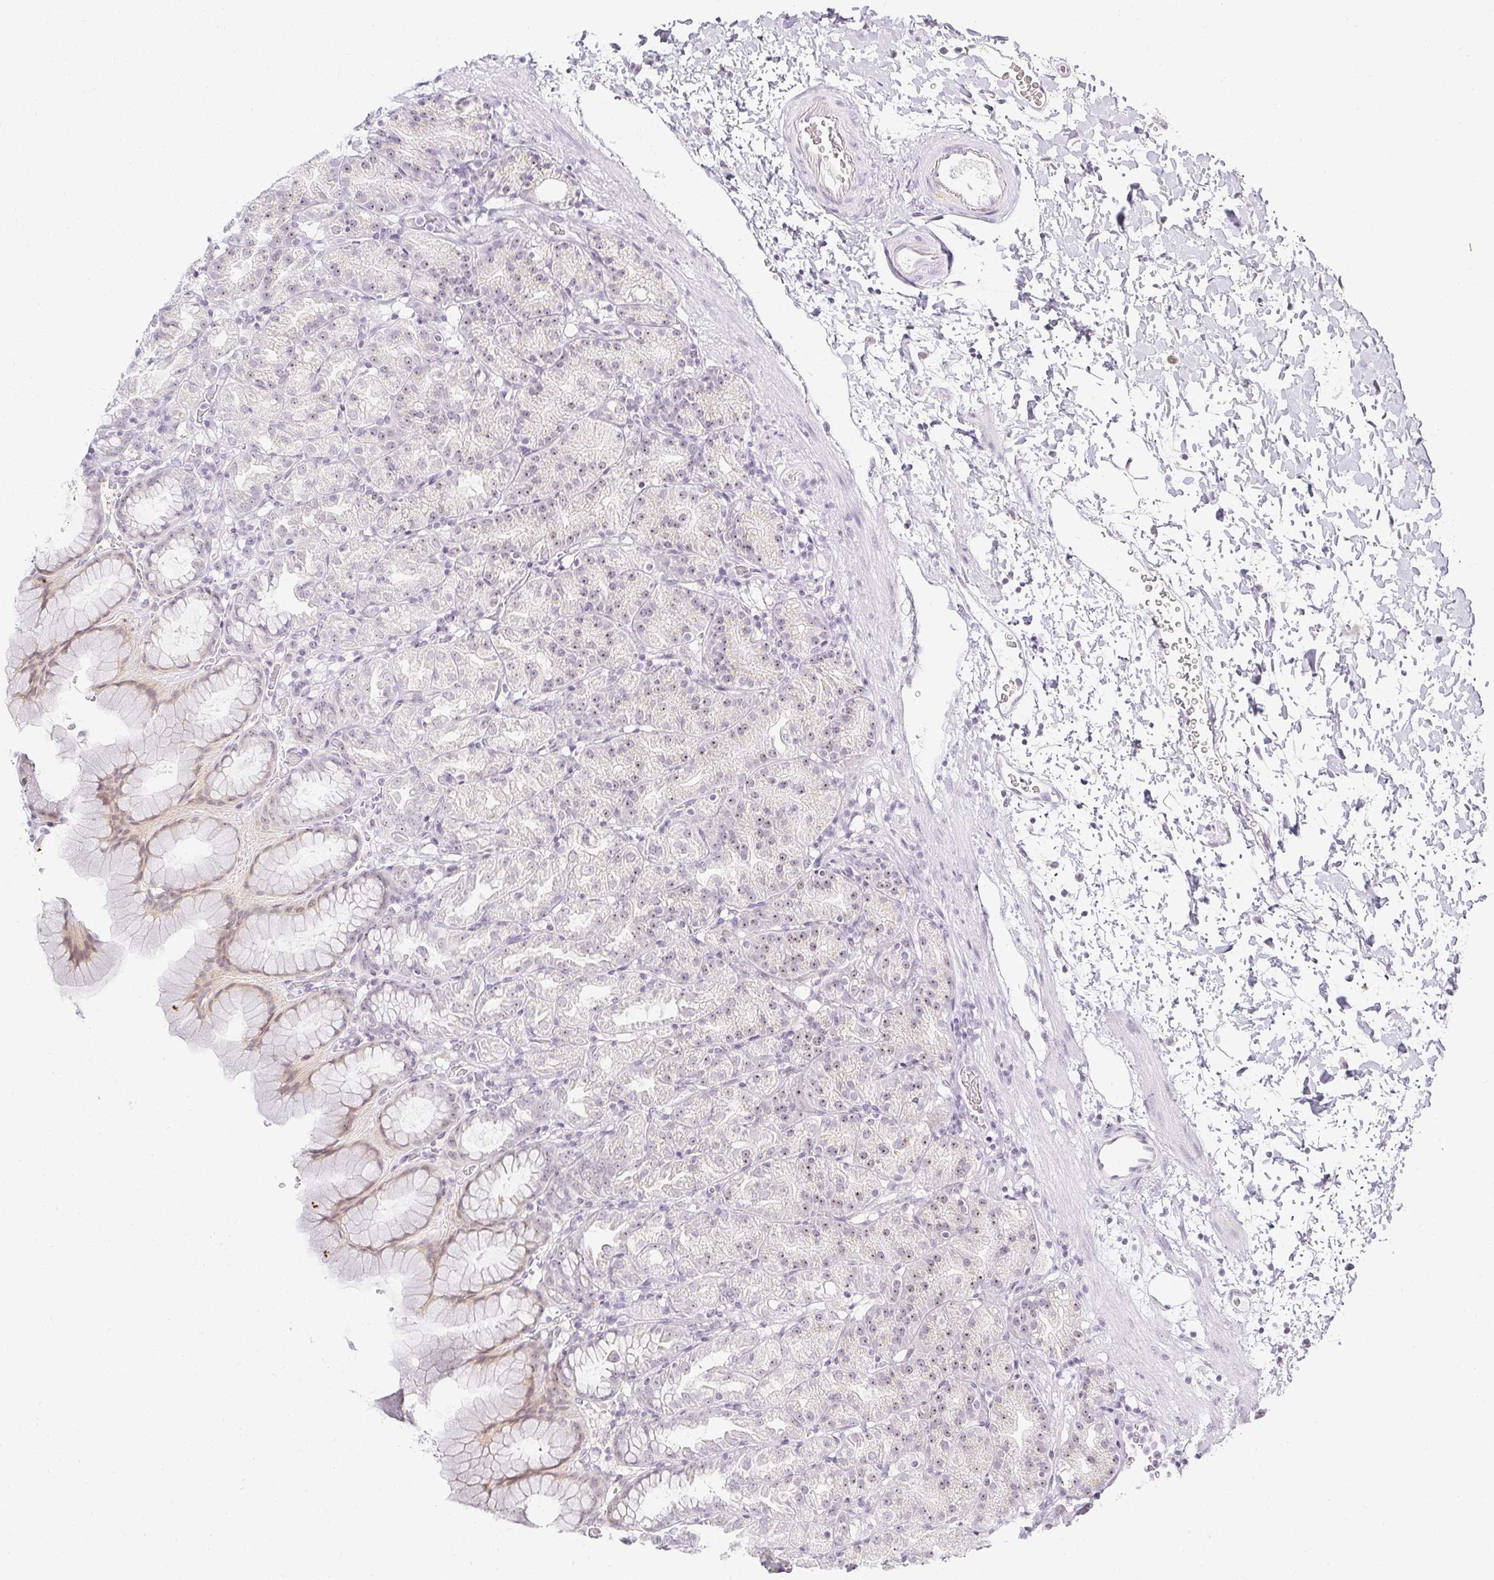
{"staining": {"intensity": "weak", "quantity": "<25%", "location": "cytoplasmic/membranous,nuclear"}, "tissue": "stomach", "cell_type": "Glandular cells", "image_type": "normal", "snomed": [{"axis": "morphology", "description": "Normal tissue, NOS"}, {"axis": "topography", "description": "Stomach, upper"}], "caption": "This is an IHC histopathology image of benign stomach. There is no expression in glandular cells.", "gene": "ACAN", "patient": {"sex": "female", "age": 81}}